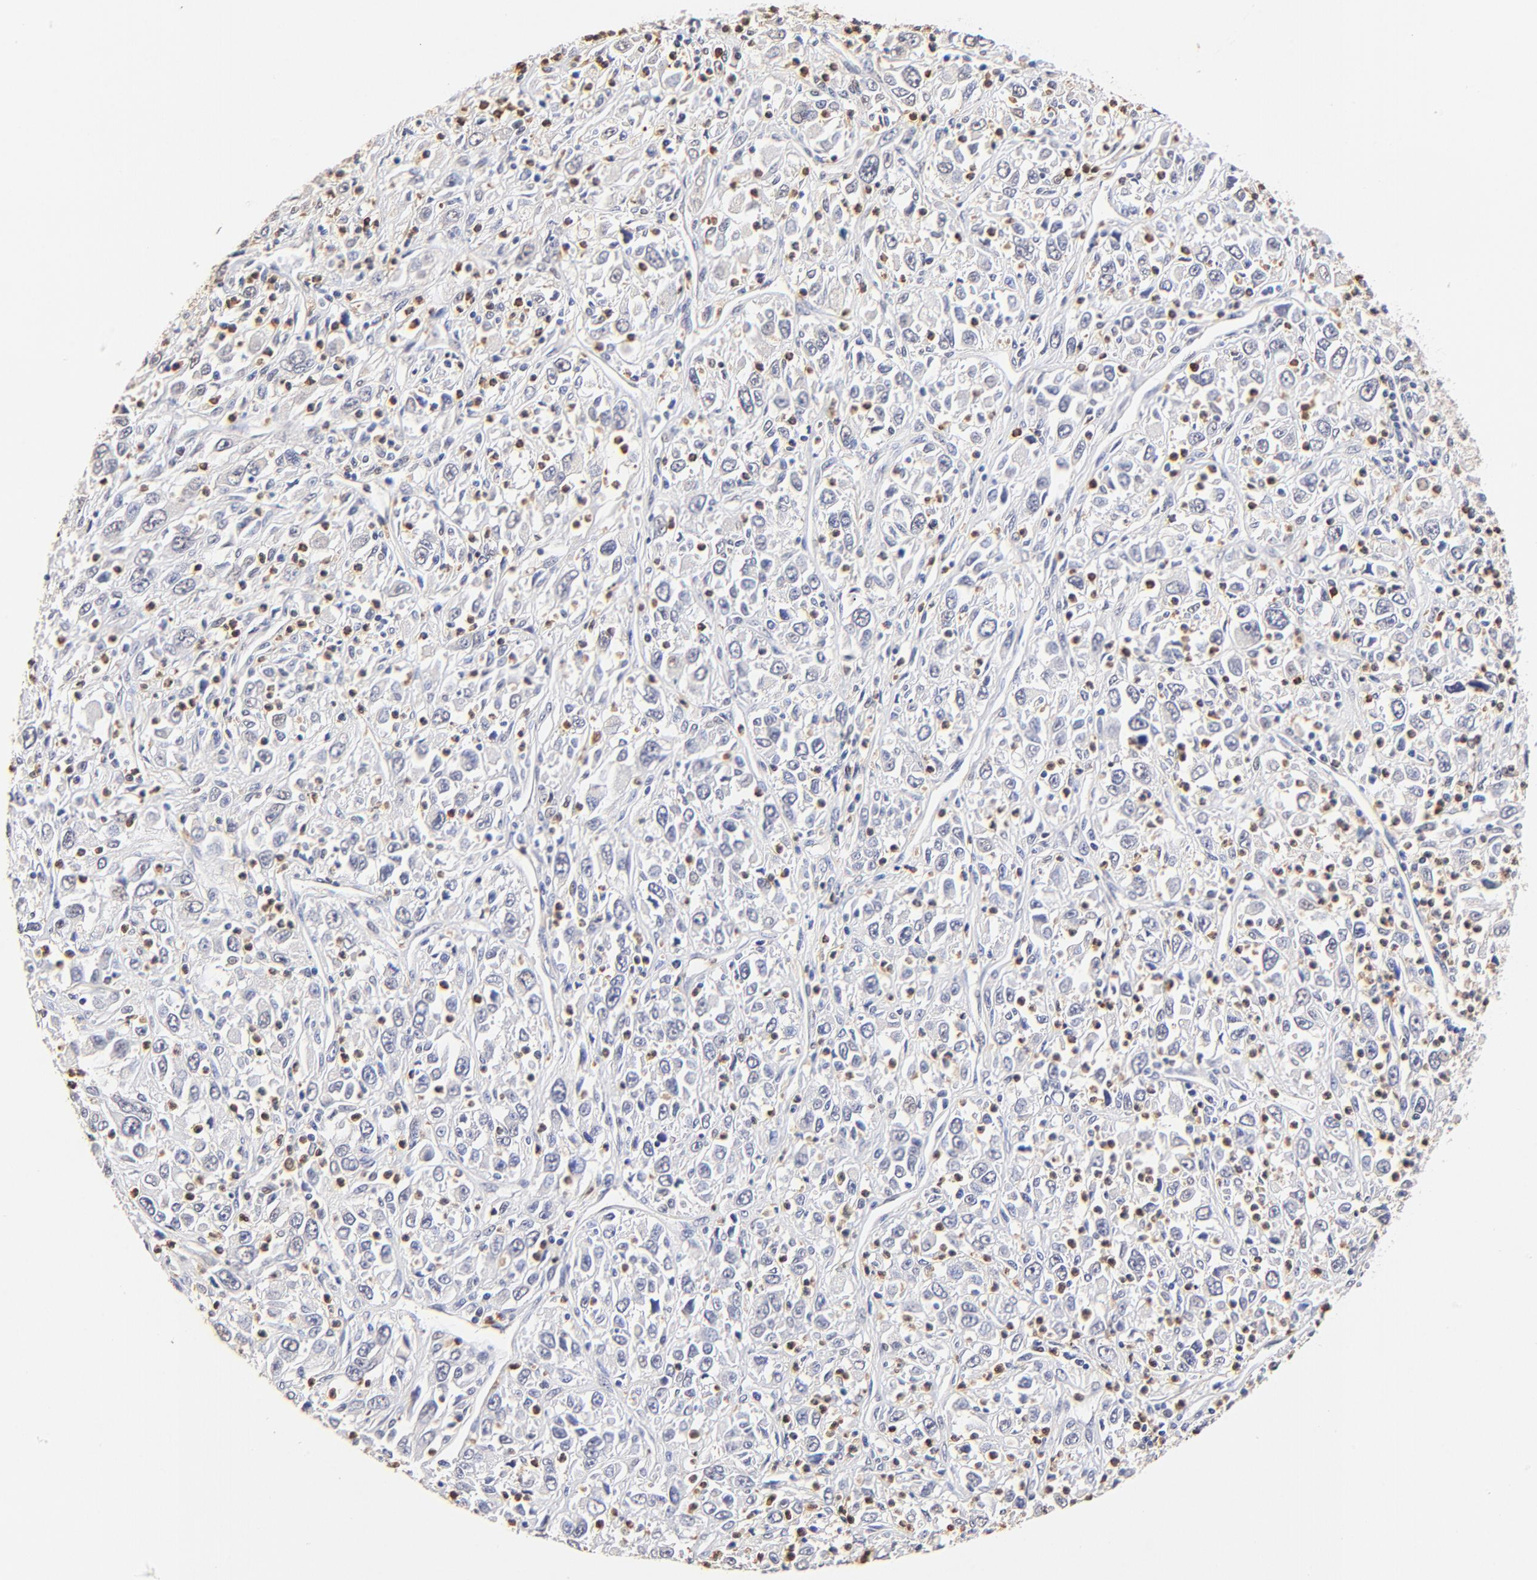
{"staining": {"intensity": "negative", "quantity": "none", "location": "none"}, "tissue": "melanoma", "cell_type": "Tumor cells", "image_type": "cancer", "snomed": [{"axis": "morphology", "description": "Malignant melanoma, Metastatic site"}, {"axis": "topography", "description": "Skin"}], "caption": "The image exhibits no significant staining in tumor cells of malignant melanoma (metastatic site).", "gene": "BBOF1", "patient": {"sex": "female", "age": 56}}